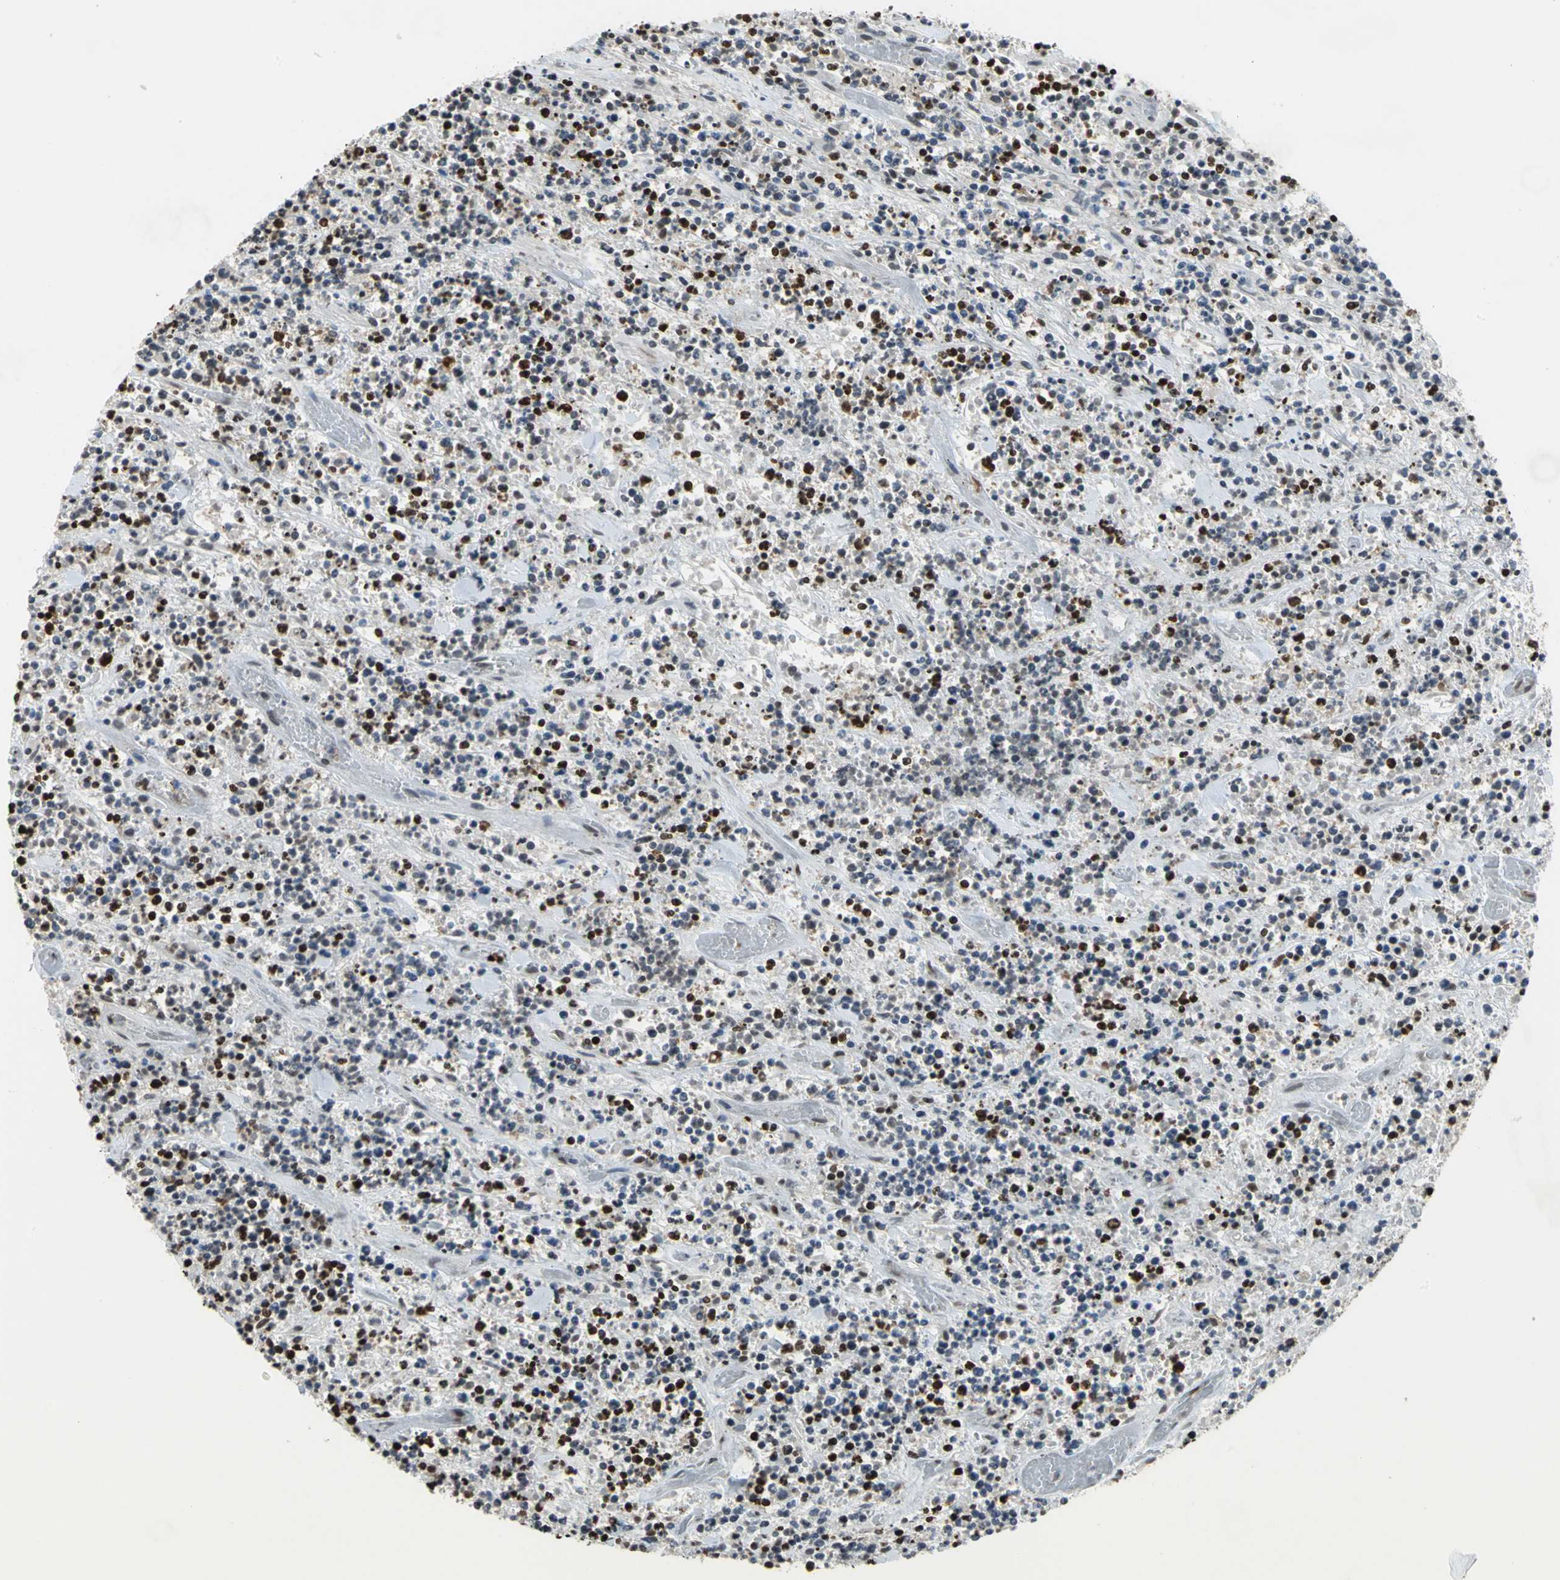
{"staining": {"intensity": "strong", "quantity": ">75%", "location": "nuclear"}, "tissue": "lymphoma", "cell_type": "Tumor cells", "image_type": "cancer", "snomed": [{"axis": "morphology", "description": "Malignant lymphoma, non-Hodgkin's type, High grade"}, {"axis": "topography", "description": "Soft tissue"}], "caption": "Protein staining of high-grade malignant lymphoma, non-Hodgkin's type tissue displays strong nuclear expression in about >75% of tumor cells.", "gene": "HMGB1", "patient": {"sex": "male", "age": 18}}